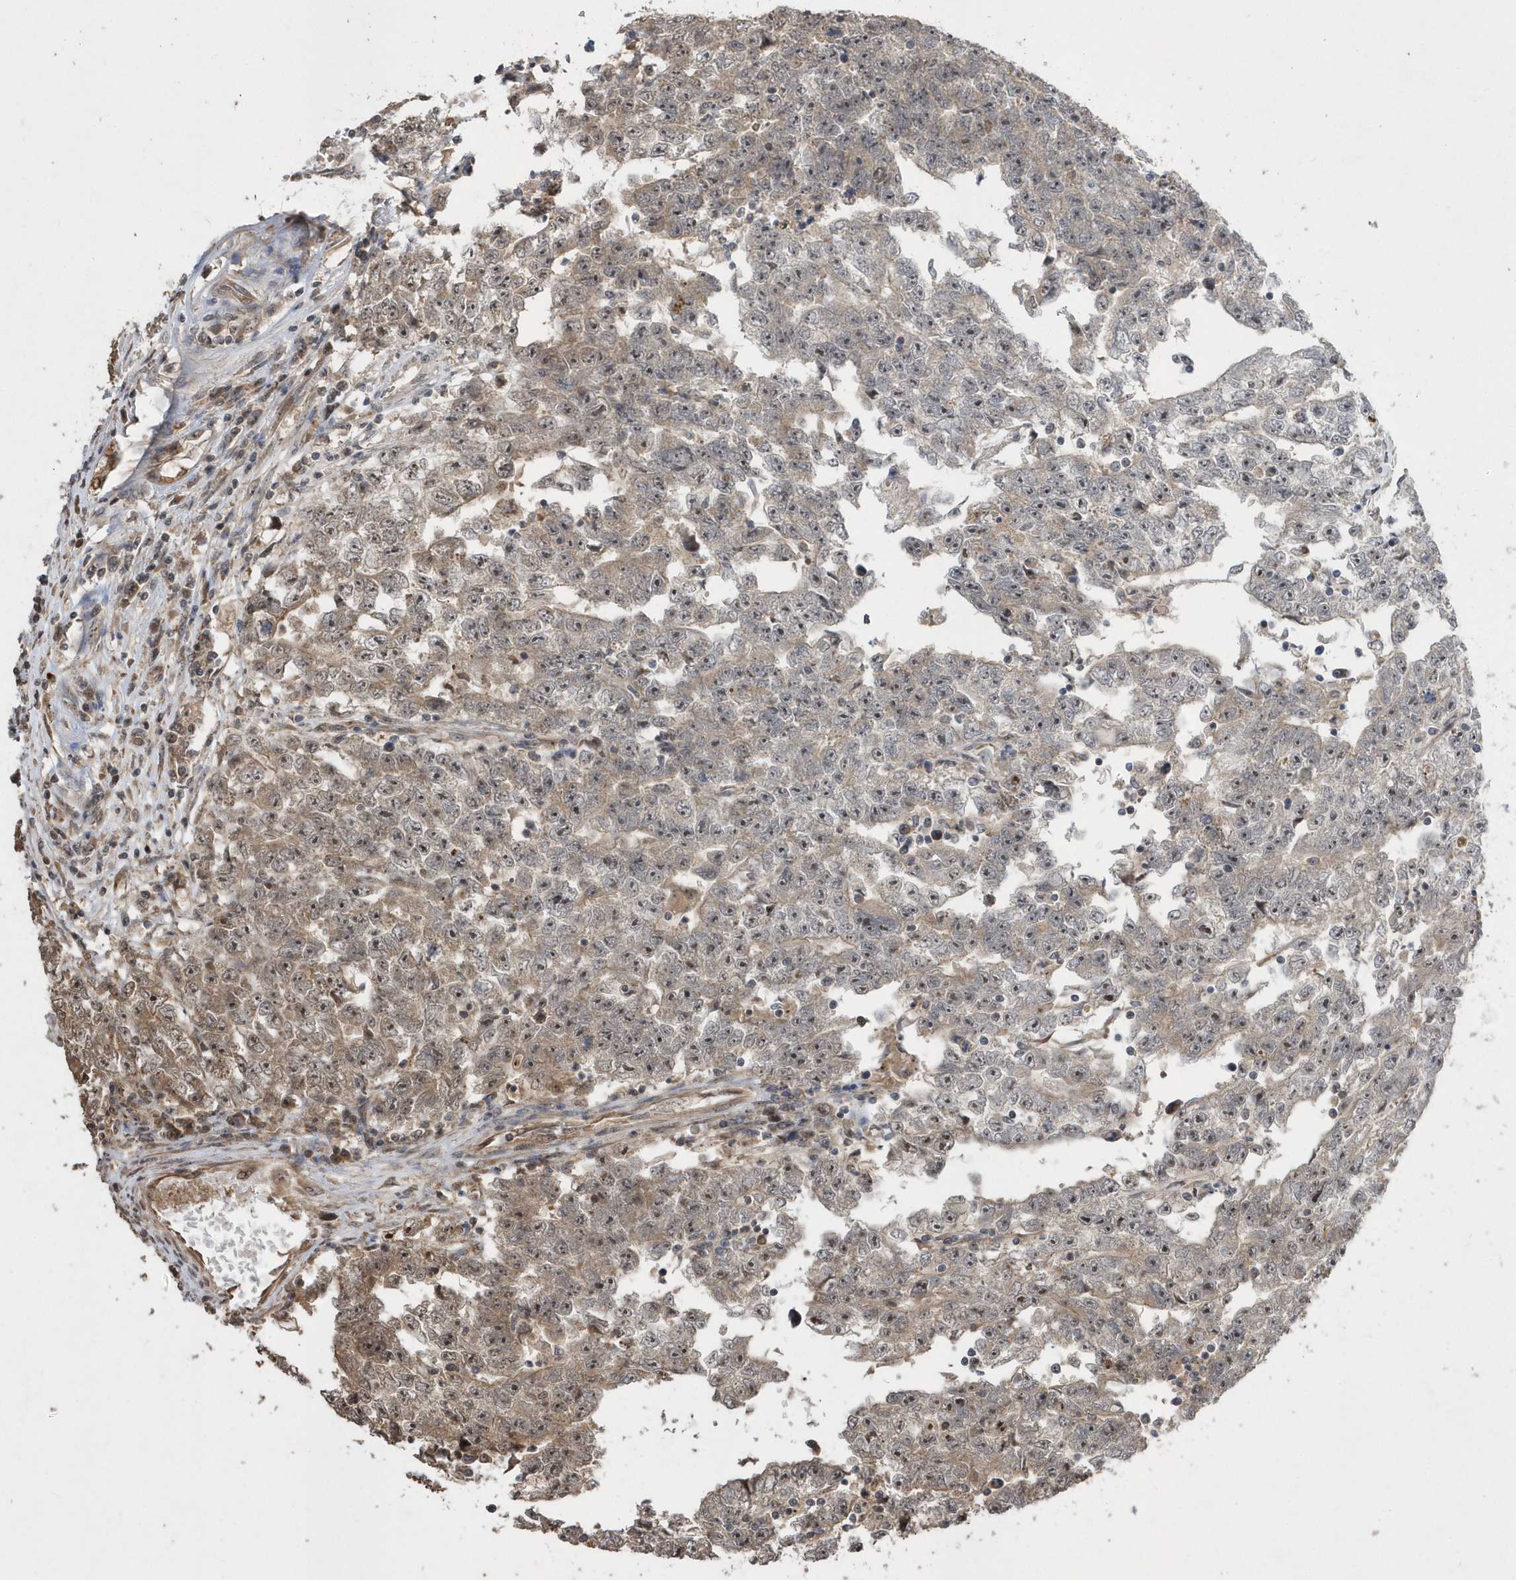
{"staining": {"intensity": "weak", "quantity": "25%-75%", "location": "cytoplasmic/membranous,nuclear"}, "tissue": "testis cancer", "cell_type": "Tumor cells", "image_type": "cancer", "snomed": [{"axis": "morphology", "description": "Carcinoma, Embryonal, NOS"}, {"axis": "topography", "description": "Testis"}], "caption": "Protein staining of testis cancer (embryonal carcinoma) tissue reveals weak cytoplasmic/membranous and nuclear positivity in about 25%-75% of tumor cells. The protein is stained brown, and the nuclei are stained in blue (DAB IHC with brightfield microscopy, high magnification).", "gene": "WASHC5", "patient": {"sex": "male", "age": 25}}